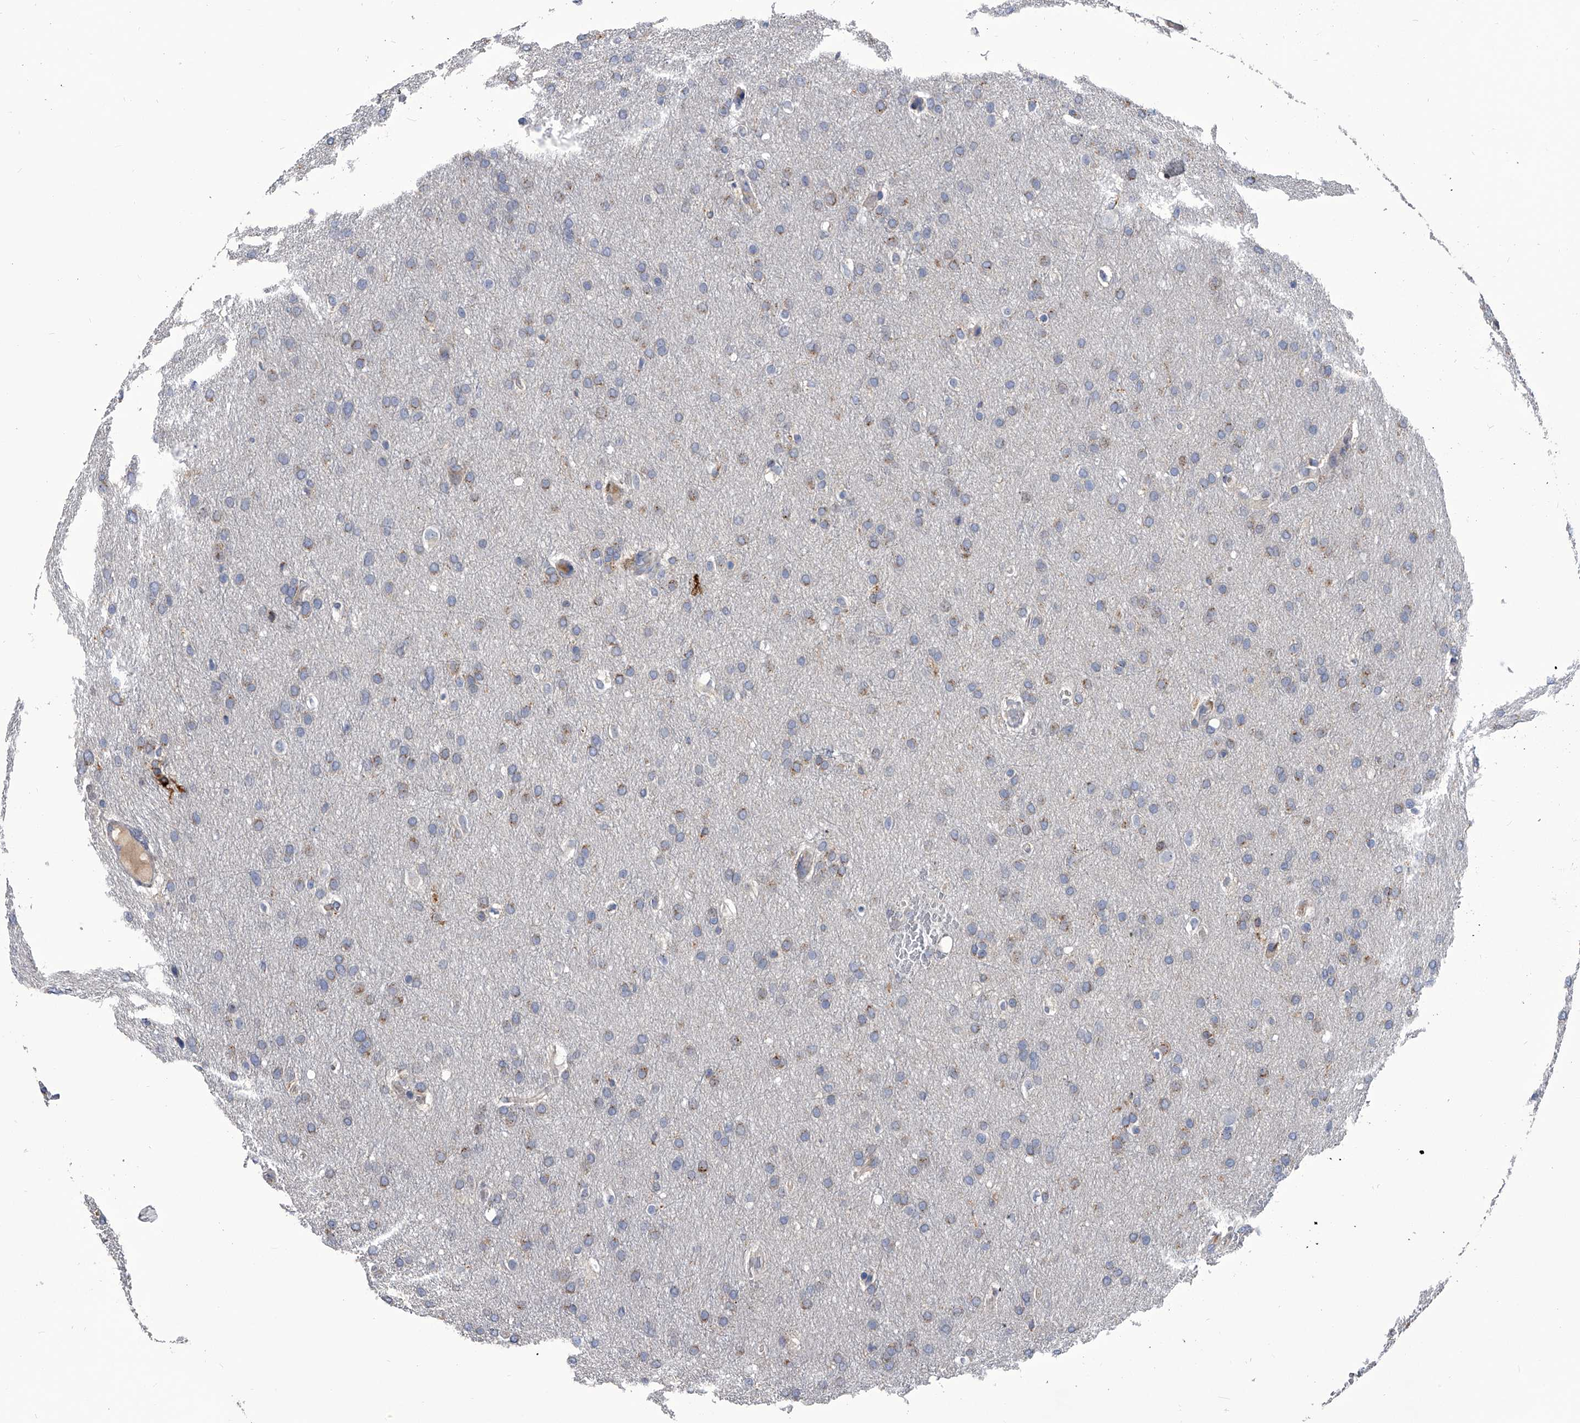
{"staining": {"intensity": "weak", "quantity": ">75%", "location": "cytoplasmic/membranous"}, "tissue": "glioma", "cell_type": "Tumor cells", "image_type": "cancer", "snomed": [{"axis": "morphology", "description": "Glioma, malignant, Low grade"}, {"axis": "topography", "description": "Brain"}], "caption": "The image shows staining of malignant glioma (low-grade), revealing weak cytoplasmic/membranous protein expression (brown color) within tumor cells. Ihc stains the protein in brown and the nuclei are stained blue.", "gene": "SPP1", "patient": {"sex": "female", "age": 37}}